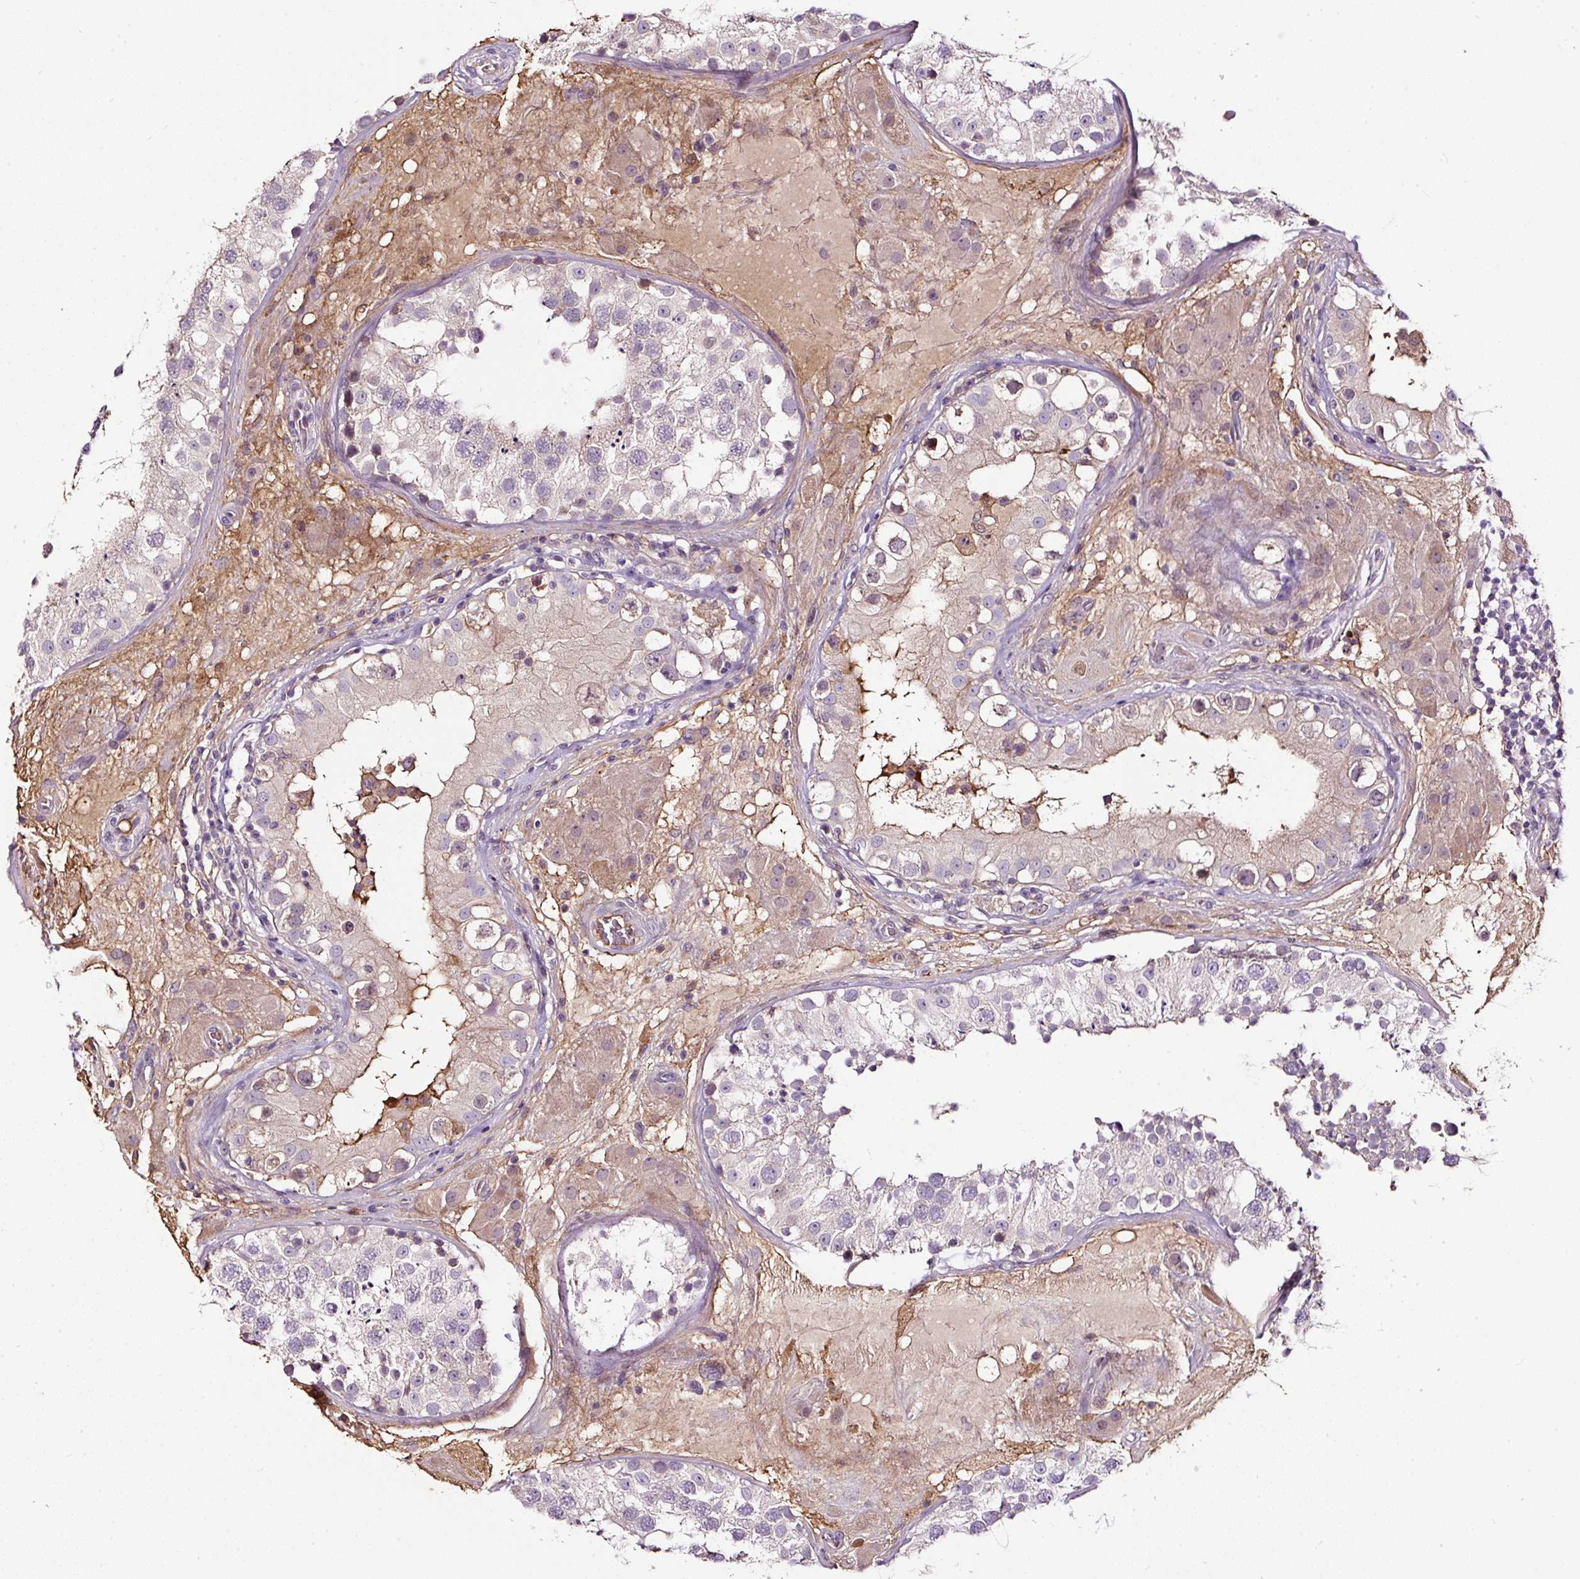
{"staining": {"intensity": "weak", "quantity": "<25%", "location": "cytoplasmic/membranous"}, "tissue": "testis", "cell_type": "Cells in seminiferous ducts", "image_type": "normal", "snomed": [{"axis": "morphology", "description": "Normal tissue, NOS"}, {"axis": "topography", "description": "Testis"}], "caption": "Immunohistochemistry (IHC) photomicrograph of benign testis: testis stained with DAB (3,3'-diaminobenzidine) reveals no significant protein expression in cells in seminiferous ducts. (Brightfield microscopy of DAB (3,3'-diaminobenzidine) IHC at high magnification).", "gene": "LRRC24", "patient": {"sex": "male", "age": 26}}